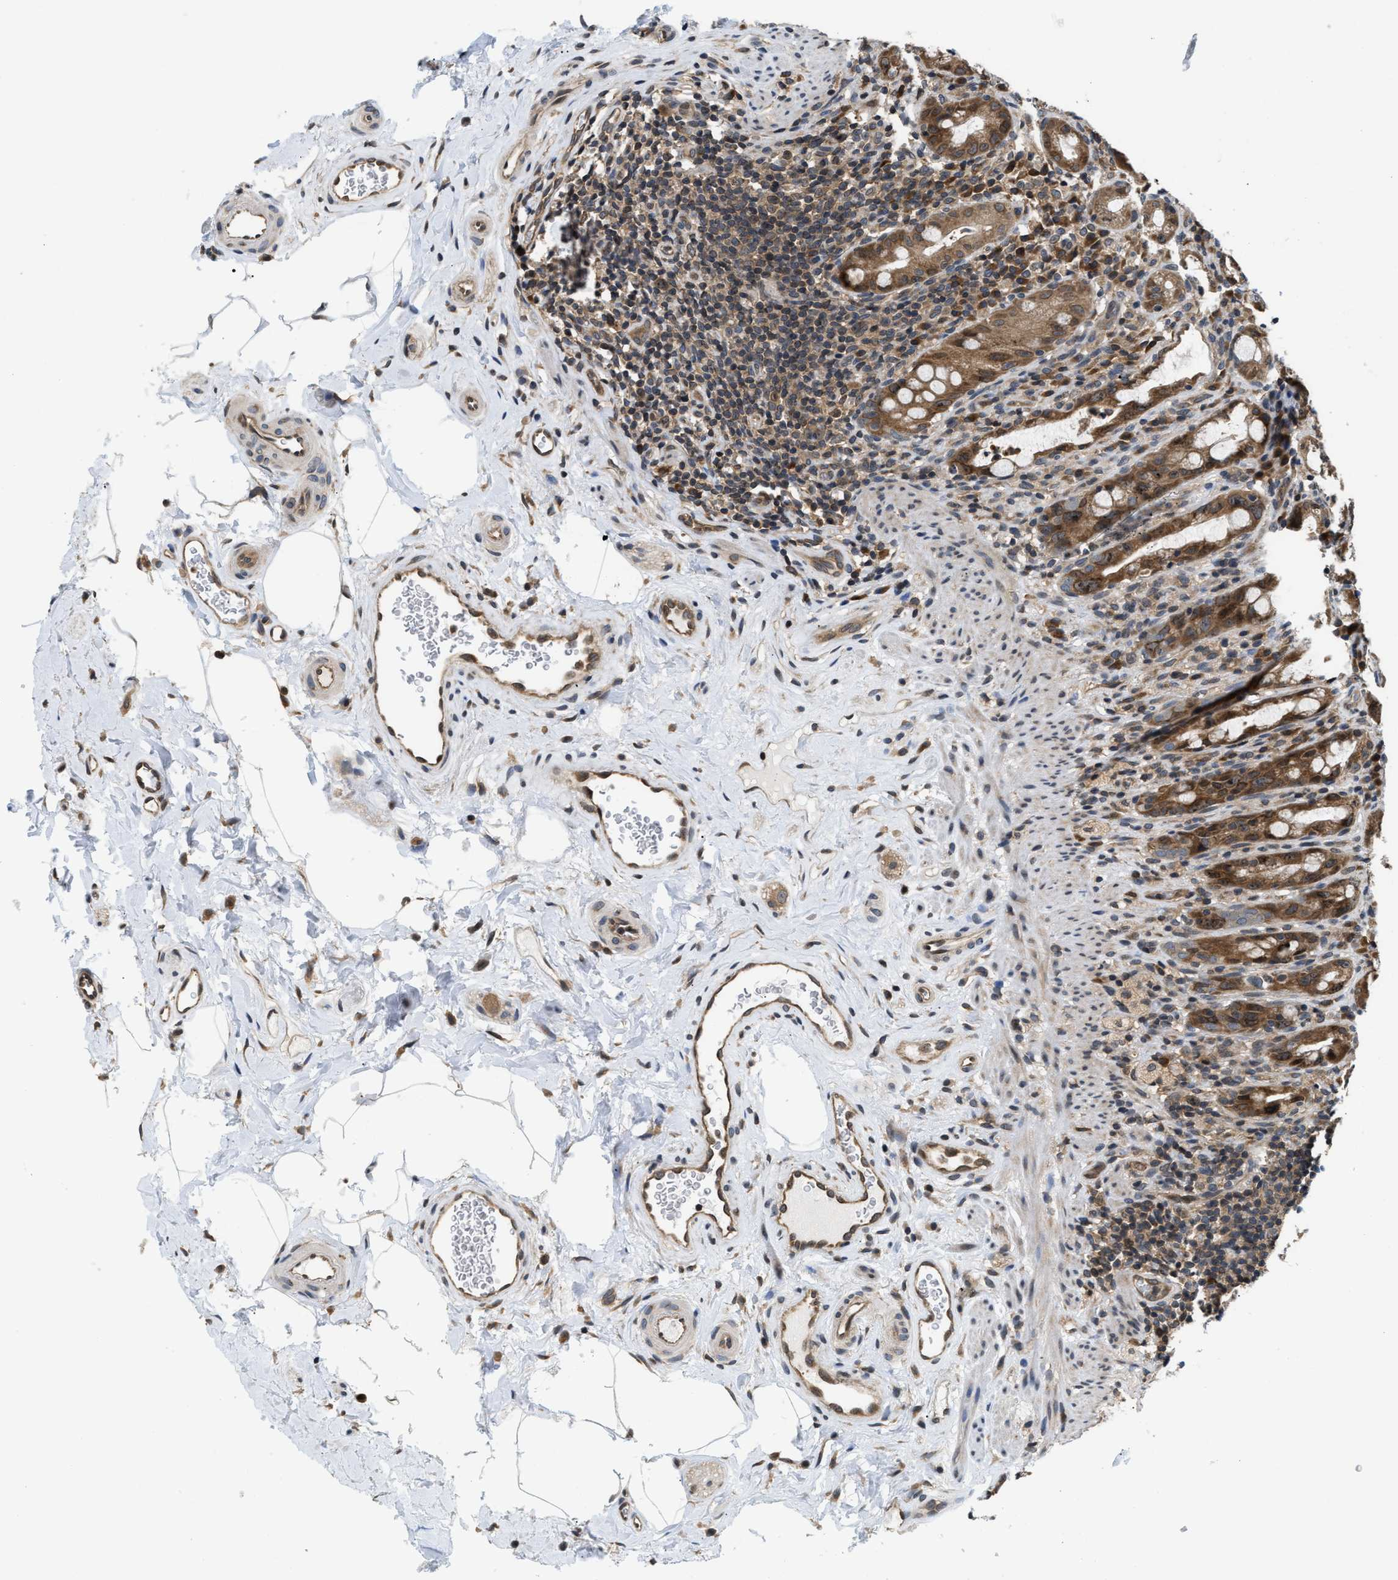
{"staining": {"intensity": "moderate", "quantity": ">75%", "location": "cytoplasmic/membranous"}, "tissue": "rectum", "cell_type": "Glandular cells", "image_type": "normal", "snomed": [{"axis": "morphology", "description": "Normal tissue, NOS"}, {"axis": "topography", "description": "Rectum"}], "caption": "Immunohistochemistry (IHC) micrograph of benign rectum: rectum stained using IHC reveals medium levels of moderate protein expression localized specifically in the cytoplasmic/membranous of glandular cells, appearing as a cytoplasmic/membranous brown color.", "gene": "RAB29", "patient": {"sex": "male", "age": 44}}